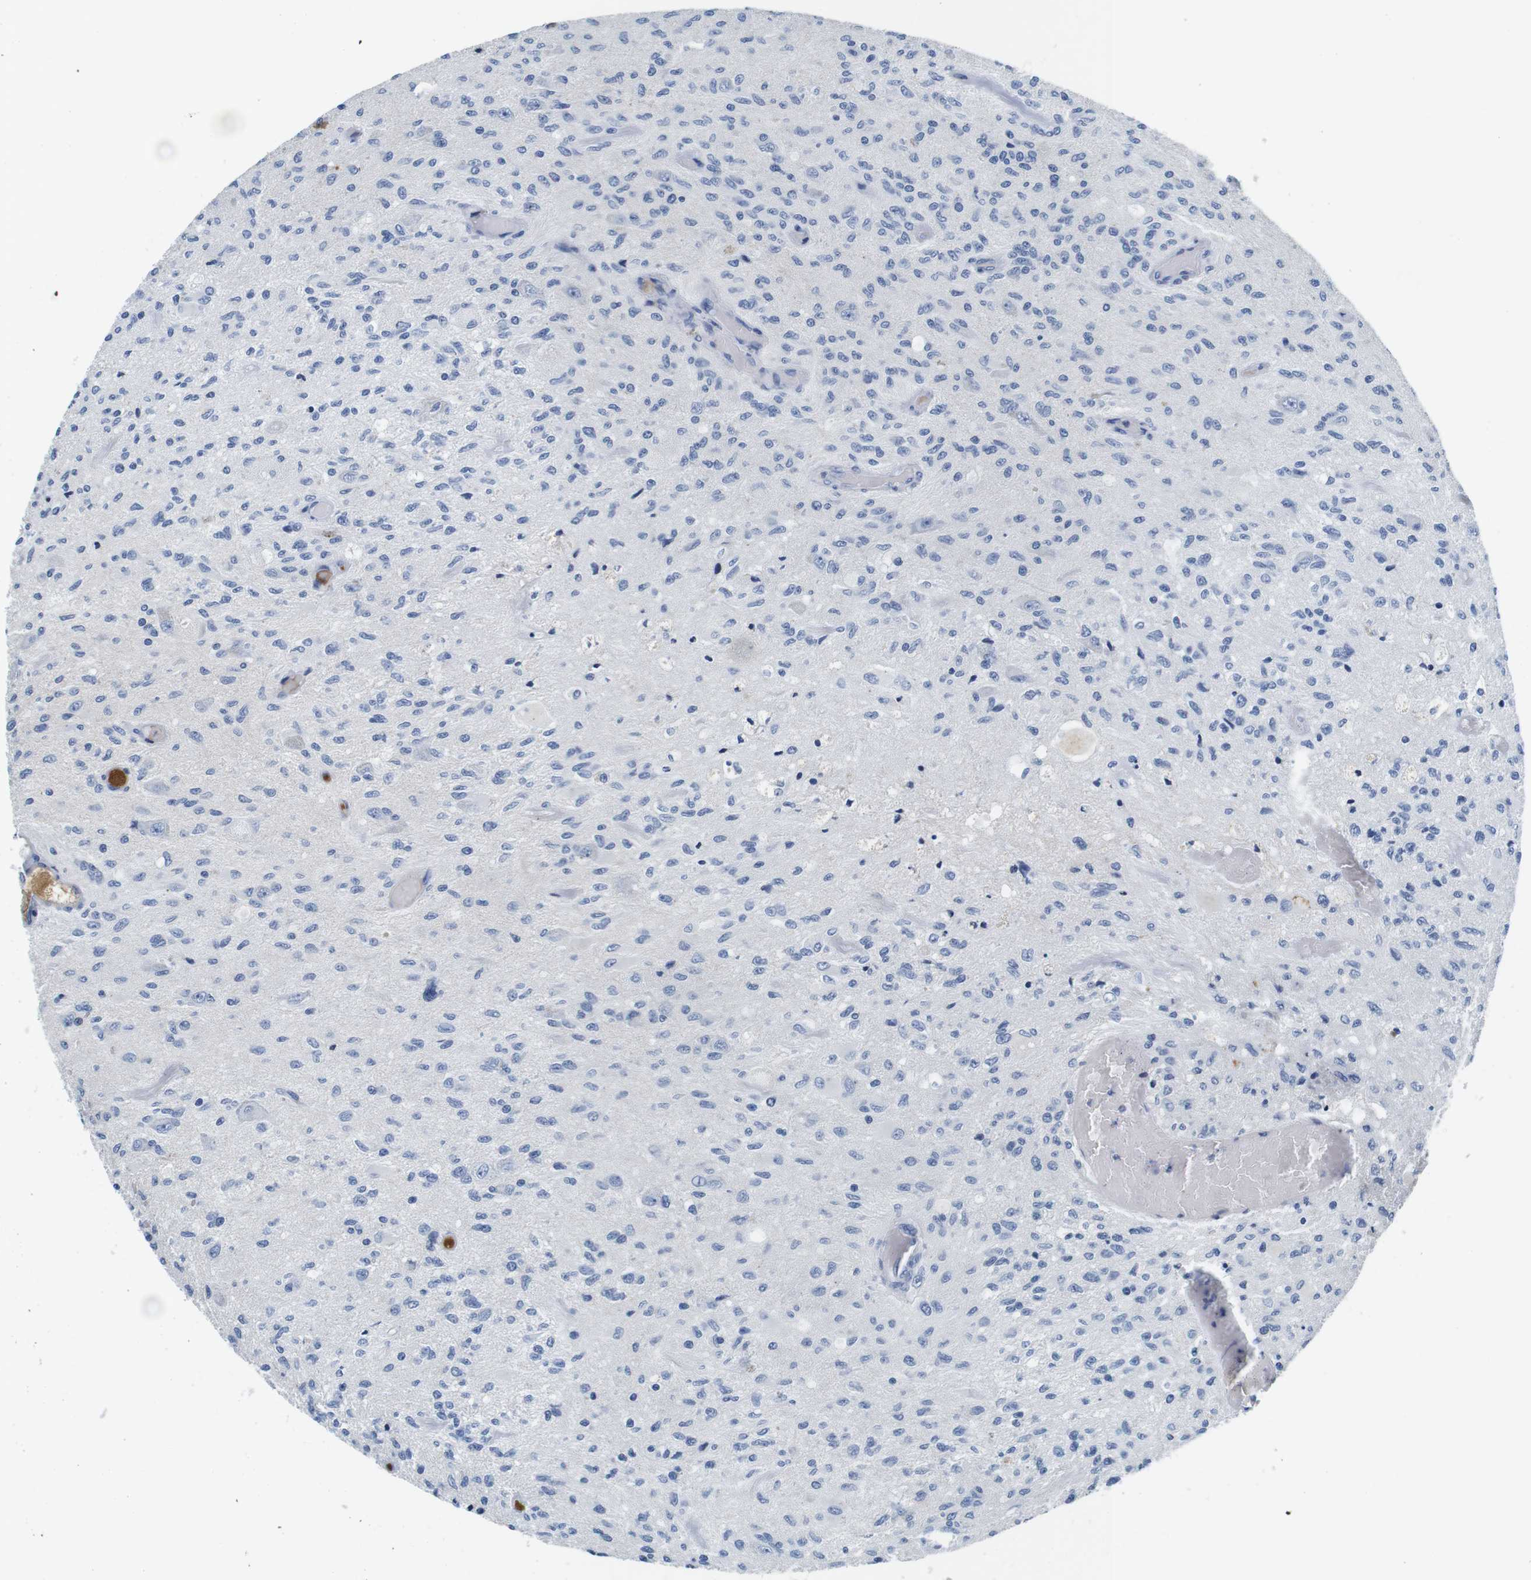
{"staining": {"intensity": "negative", "quantity": "none", "location": "none"}, "tissue": "glioma", "cell_type": "Tumor cells", "image_type": "cancer", "snomed": [{"axis": "morphology", "description": "Normal tissue, NOS"}, {"axis": "morphology", "description": "Glioma, malignant, High grade"}, {"axis": "topography", "description": "Cerebral cortex"}], "caption": "Tumor cells are negative for brown protein staining in high-grade glioma (malignant). The staining is performed using DAB (3,3'-diaminobenzidine) brown chromogen with nuclei counter-stained in using hematoxylin.", "gene": "IGKC", "patient": {"sex": "male", "age": 77}}